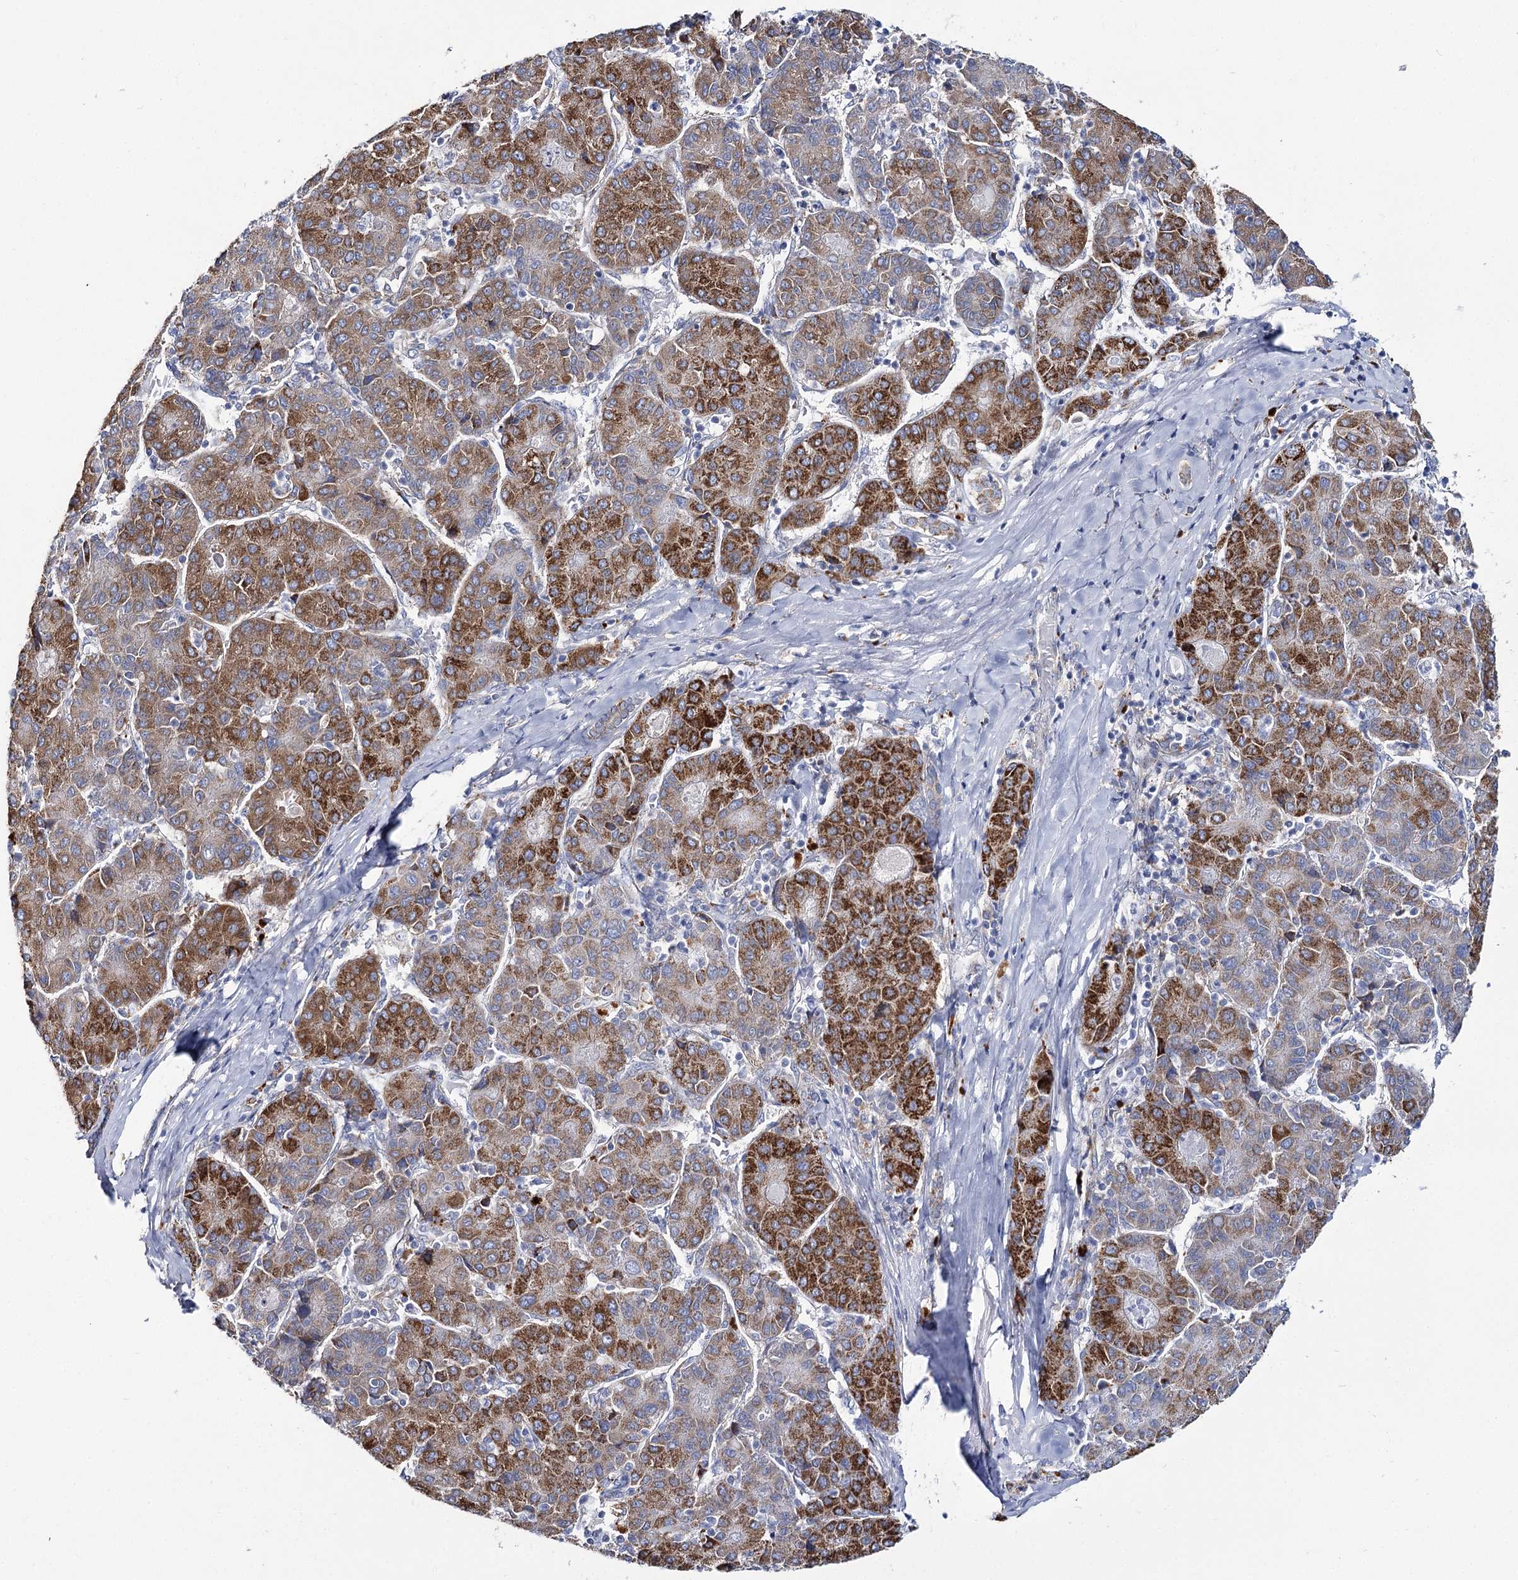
{"staining": {"intensity": "strong", "quantity": ">75%", "location": "cytoplasmic/membranous"}, "tissue": "liver cancer", "cell_type": "Tumor cells", "image_type": "cancer", "snomed": [{"axis": "morphology", "description": "Carcinoma, Hepatocellular, NOS"}, {"axis": "topography", "description": "Liver"}], "caption": "Liver hepatocellular carcinoma tissue exhibits strong cytoplasmic/membranous expression in about >75% of tumor cells, visualized by immunohistochemistry. Using DAB (brown) and hematoxylin (blue) stains, captured at high magnification using brightfield microscopy.", "gene": "THUMPD3", "patient": {"sex": "male", "age": 65}}